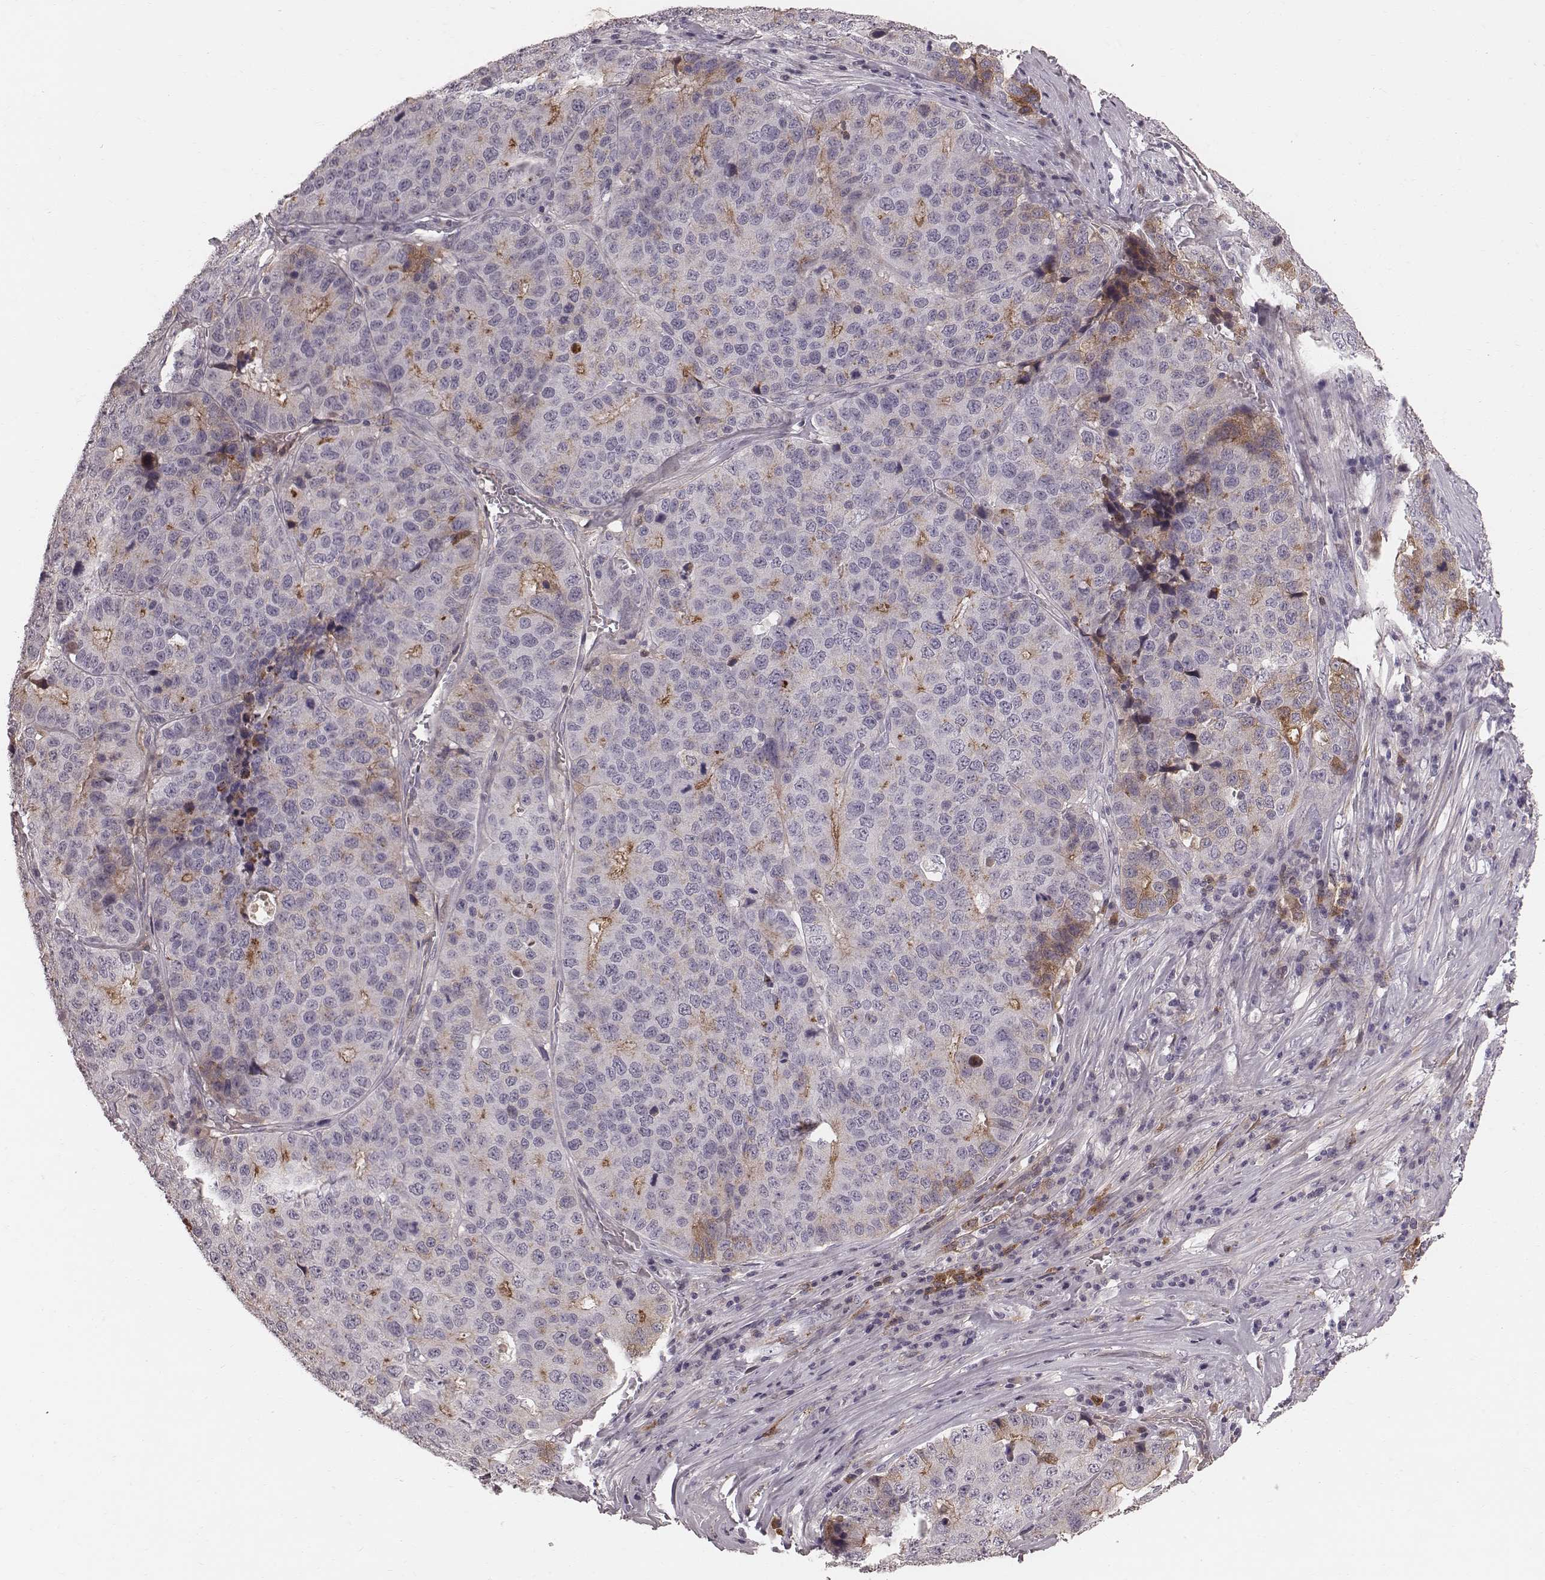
{"staining": {"intensity": "negative", "quantity": "none", "location": "none"}, "tissue": "stomach cancer", "cell_type": "Tumor cells", "image_type": "cancer", "snomed": [{"axis": "morphology", "description": "Adenocarcinoma, NOS"}, {"axis": "topography", "description": "Stomach"}], "caption": "This is an immunohistochemistry (IHC) histopathology image of stomach cancer. There is no staining in tumor cells.", "gene": "CFTR", "patient": {"sex": "male", "age": 71}}